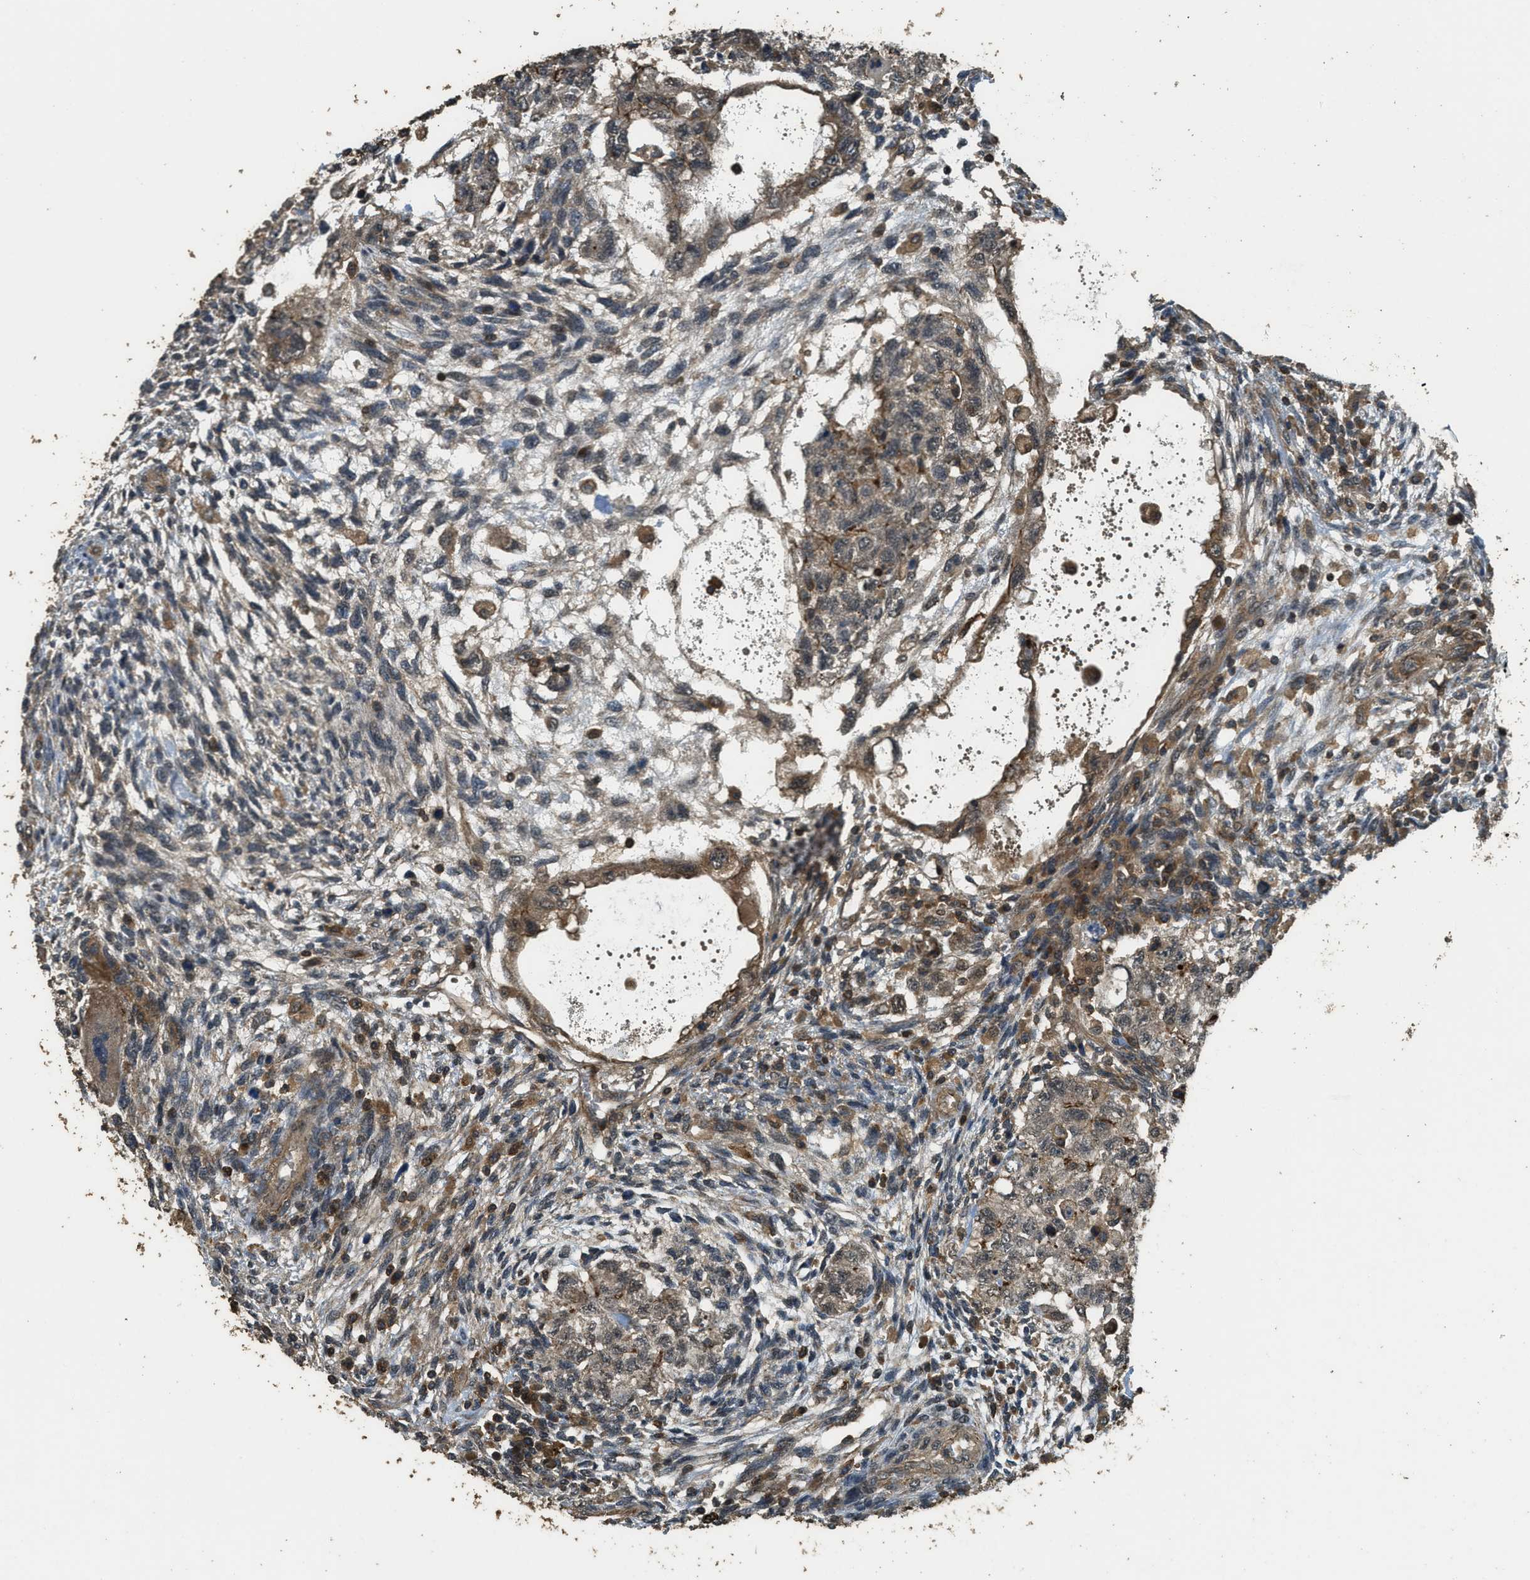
{"staining": {"intensity": "moderate", "quantity": "25%-75%", "location": "cytoplasmic/membranous,nuclear"}, "tissue": "testis cancer", "cell_type": "Tumor cells", "image_type": "cancer", "snomed": [{"axis": "morphology", "description": "Normal tissue, NOS"}, {"axis": "morphology", "description": "Carcinoma, Embryonal, NOS"}, {"axis": "topography", "description": "Testis"}], "caption": "This is an image of IHC staining of embryonal carcinoma (testis), which shows moderate positivity in the cytoplasmic/membranous and nuclear of tumor cells.", "gene": "PPP6R3", "patient": {"sex": "male", "age": 36}}